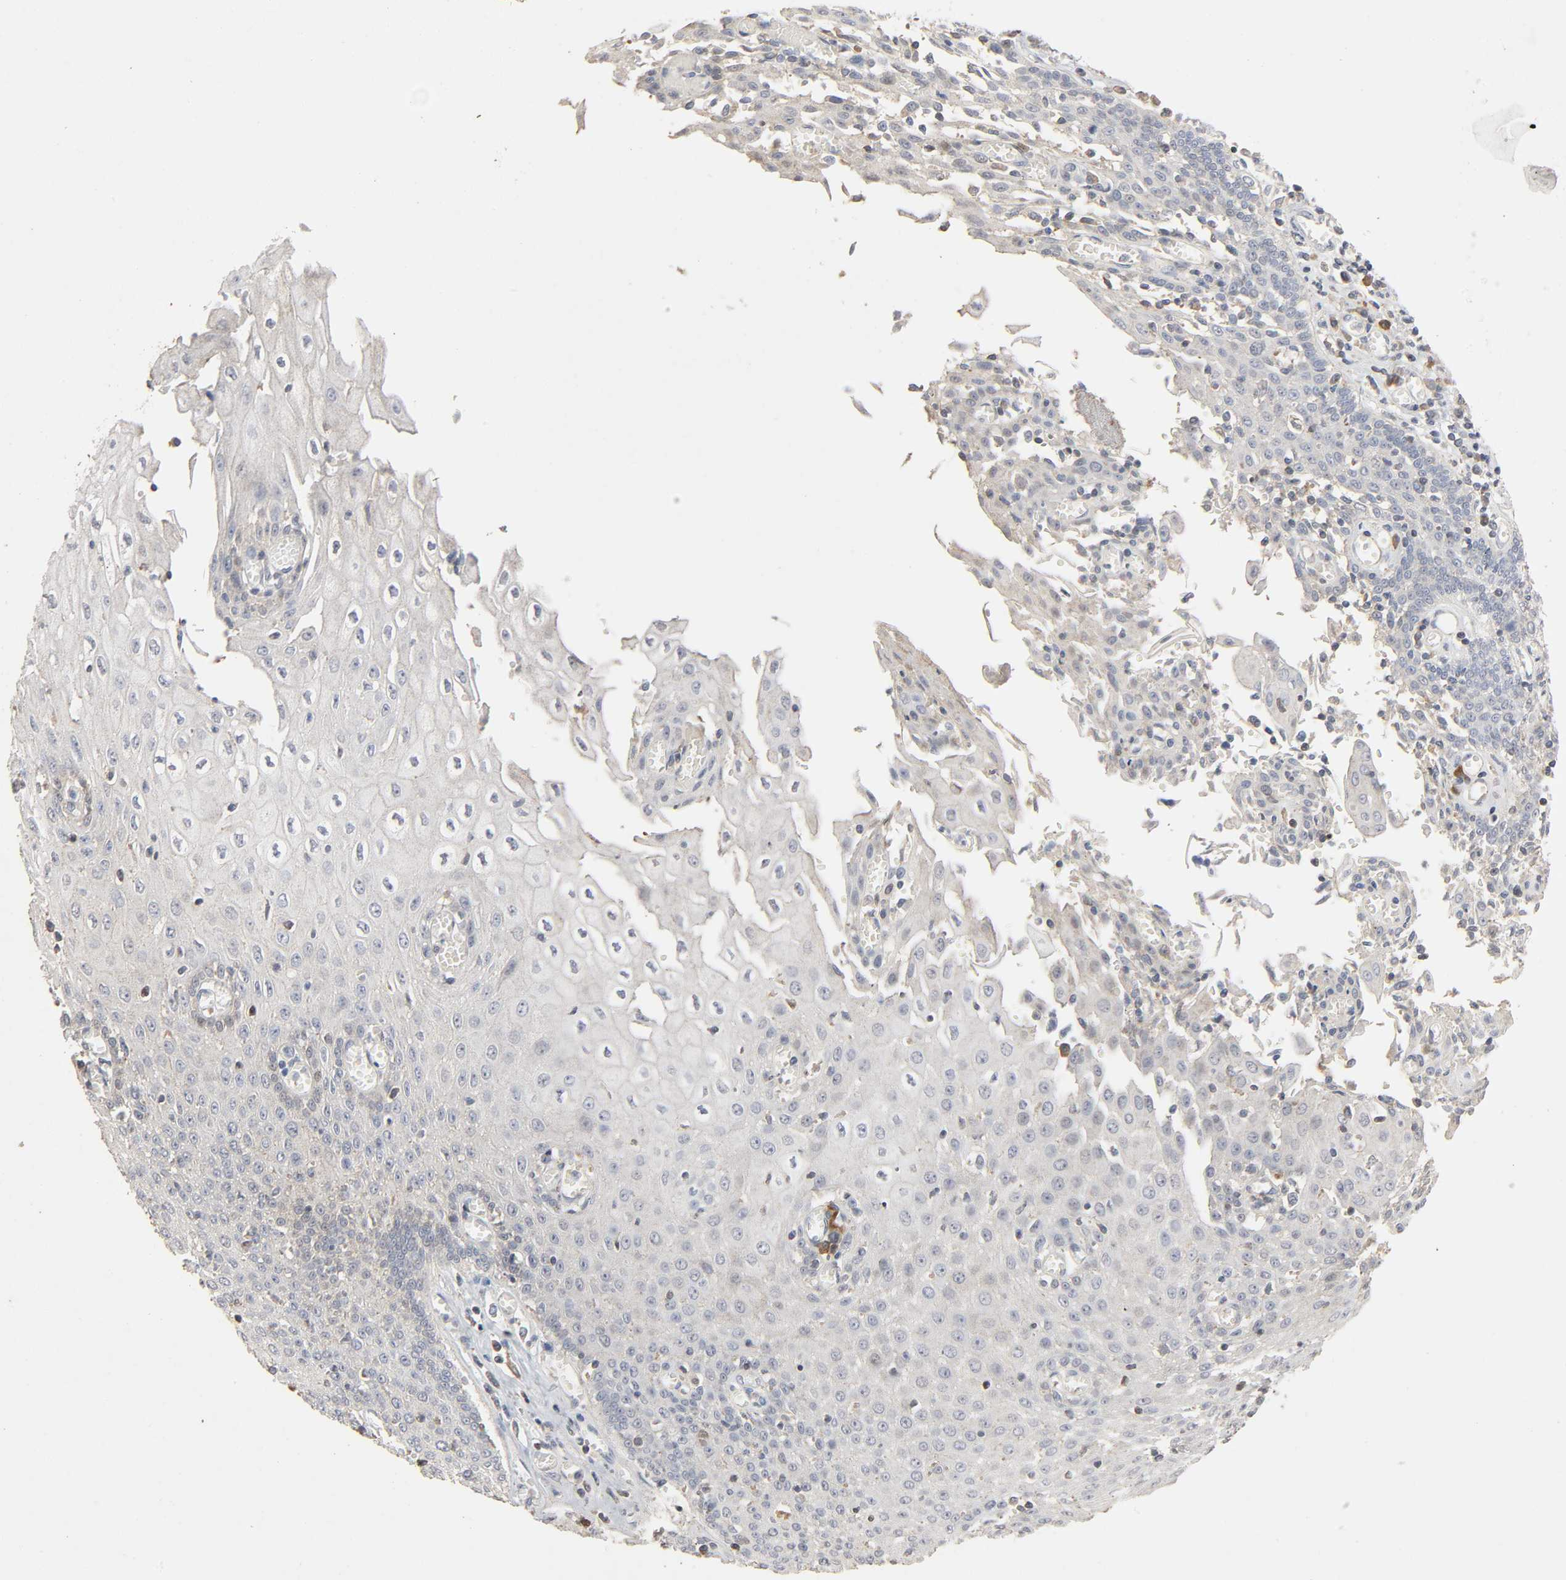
{"staining": {"intensity": "weak", "quantity": "25%-75%", "location": "cytoplasmic/membranous"}, "tissue": "esophagus", "cell_type": "Squamous epithelial cells", "image_type": "normal", "snomed": [{"axis": "morphology", "description": "Normal tissue, NOS"}, {"axis": "morphology", "description": "Squamous cell carcinoma, NOS"}, {"axis": "topography", "description": "Esophagus"}], "caption": "Immunohistochemistry (IHC) of unremarkable esophagus exhibits low levels of weak cytoplasmic/membranous positivity in approximately 25%-75% of squamous epithelial cells. (Stains: DAB (3,3'-diaminobenzidine) in brown, nuclei in blue, Microscopy: brightfield microscopy at high magnification).", "gene": "CDK6", "patient": {"sex": "male", "age": 65}}